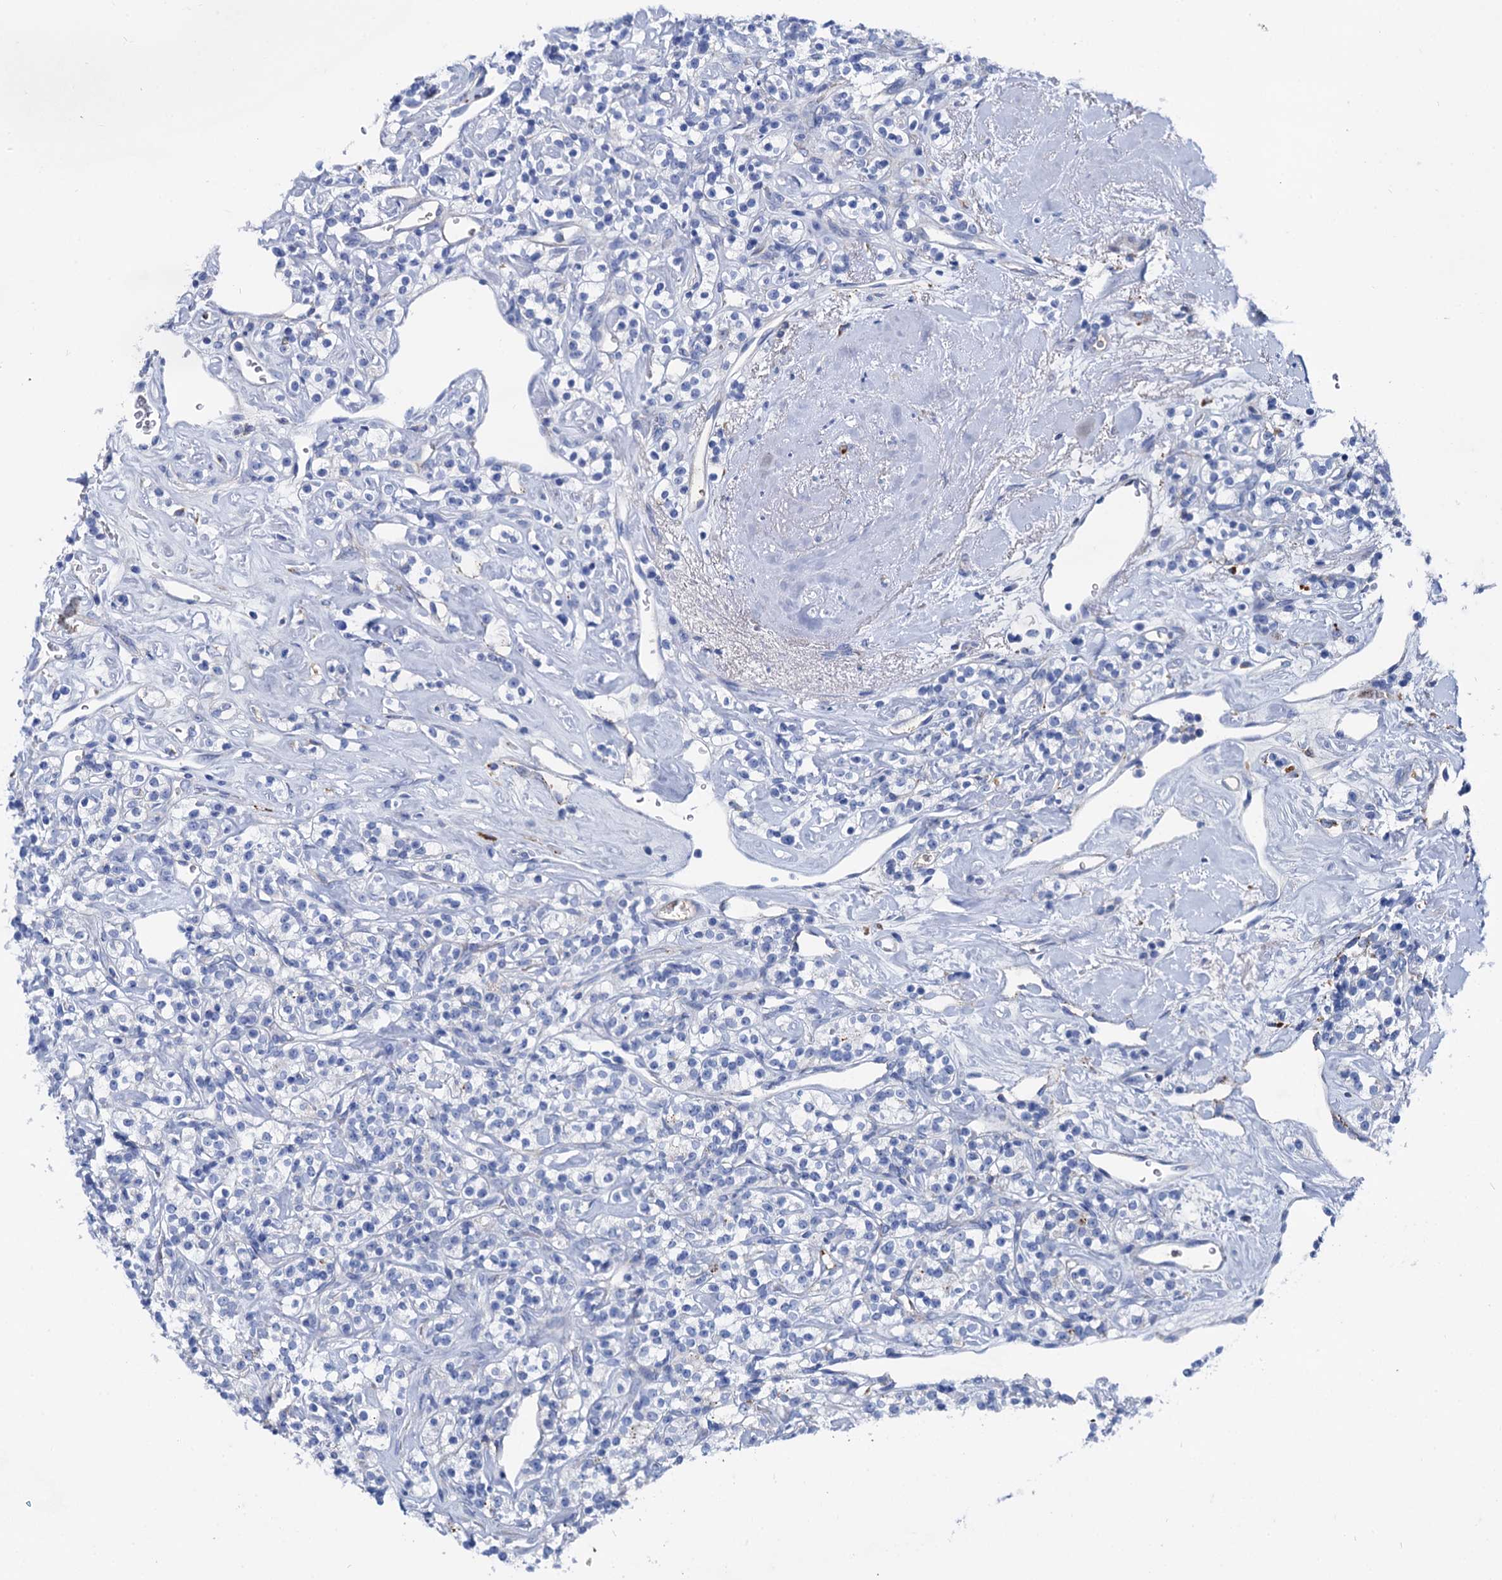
{"staining": {"intensity": "negative", "quantity": "none", "location": "none"}, "tissue": "renal cancer", "cell_type": "Tumor cells", "image_type": "cancer", "snomed": [{"axis": "morphology", "description": "Adenocarcinoma, NOS"}, {"axis": "topography", "description": "Kidney"}], "caption": "Micrograph shows no significant protein positivity in tumor cells of renal adenocarcinoma. (IHC, brightfield microscopy, high magnification).", "gene": "APOD", "patient": {"sex": "male", "age": 77}}